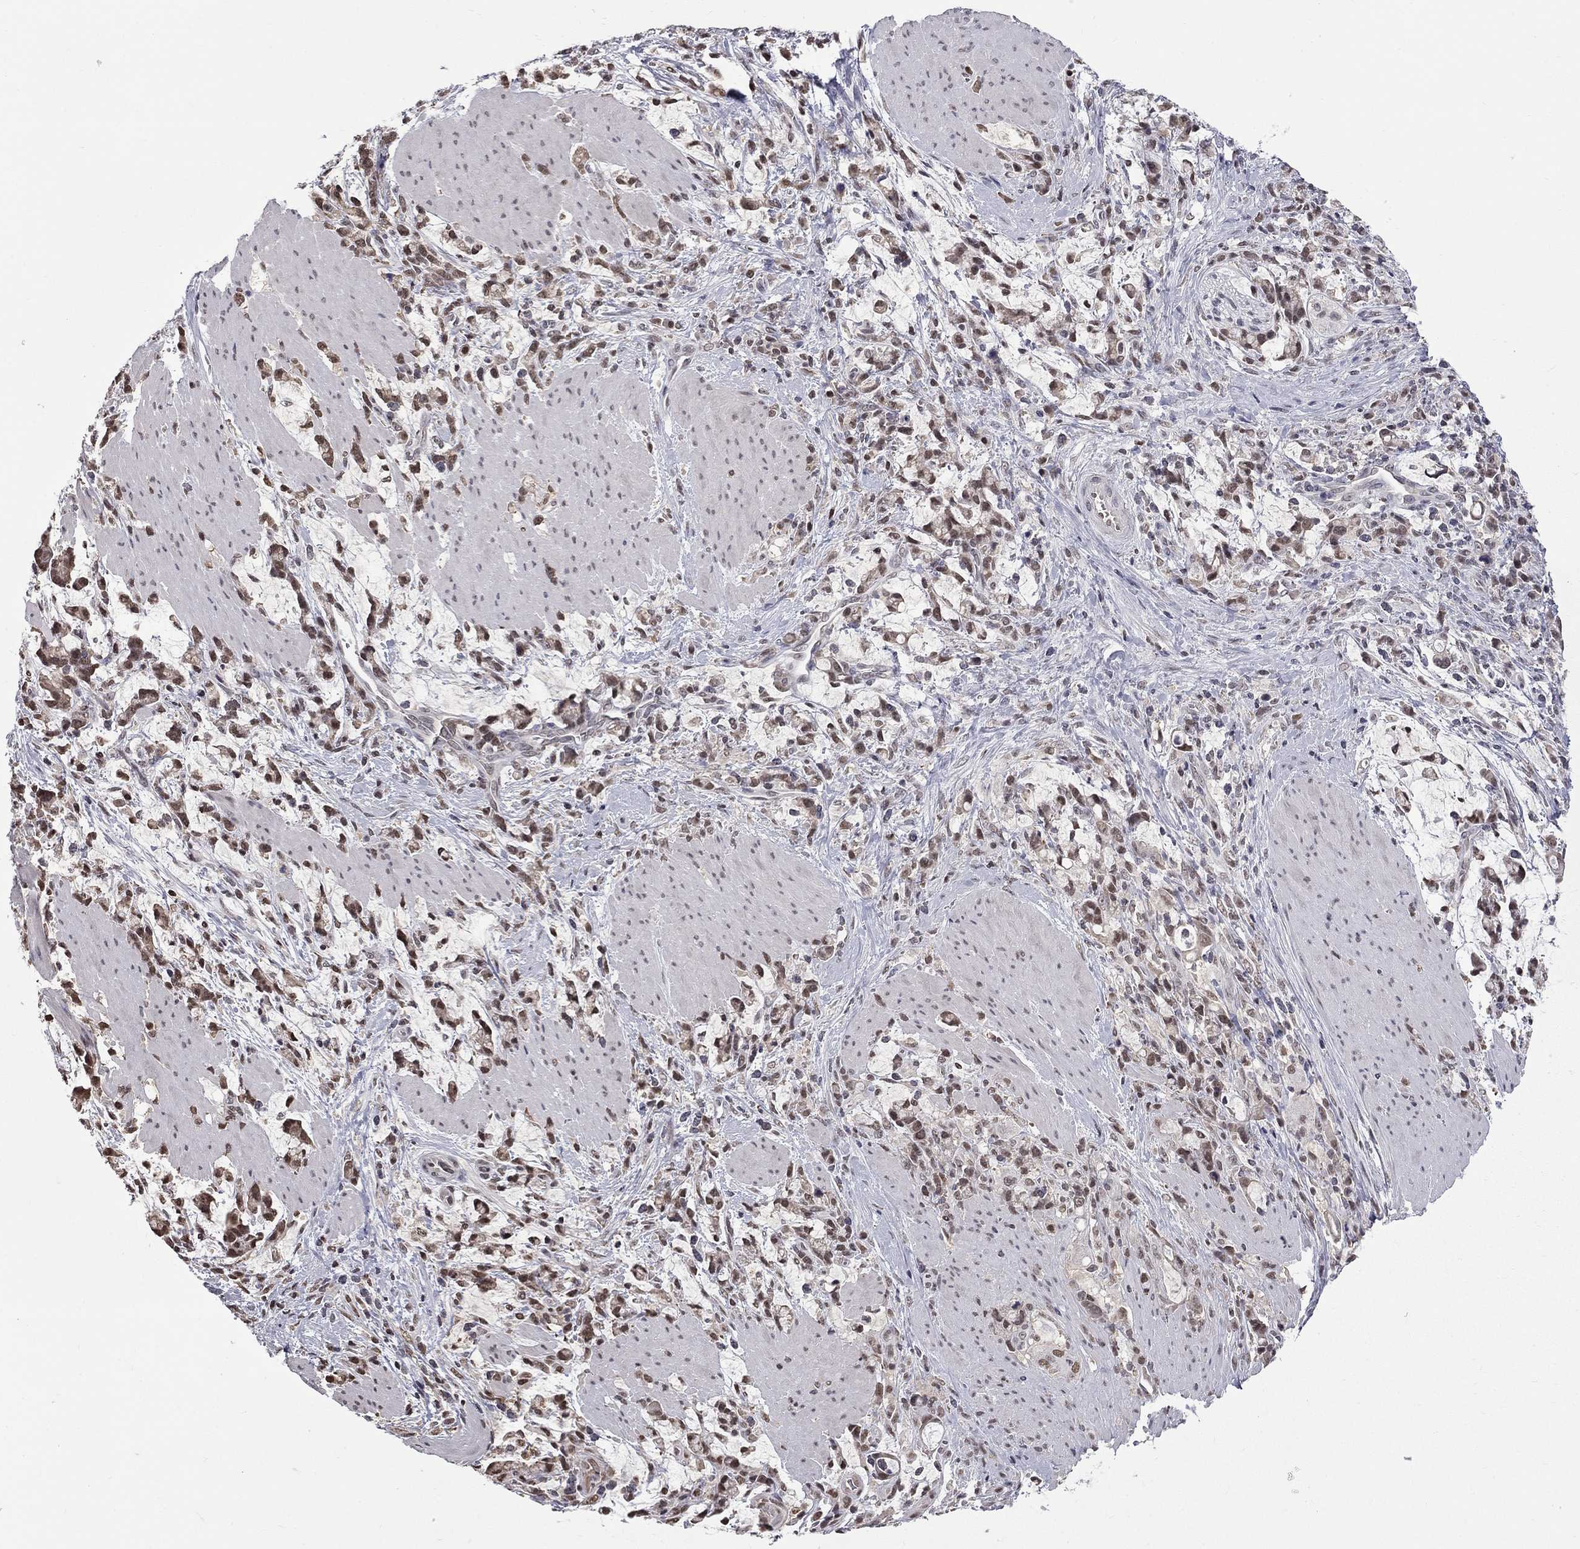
{"staining": {"intensity": "weak", "quantity": ">75%", "location": "nuclear"}, "tissue": "stomach cancer", "cell_type": "Tumor cells", "image_type": "cancer", "snomed": [{"axis": "morphology", "description": "Adenocarcinoma, NOS"}, {"axis": "topography", "description": "Stomach"}], "caption": "Immunohistochemistry histopathology image of human stomach cancer (adenocarcinoma) stained for a protein (brown), which reveals low levels of weak nuclear positivity in approximately >75% of tumor cells.", "gene": "RFWD3", "patient": {"sex": "female", "age": 57}}